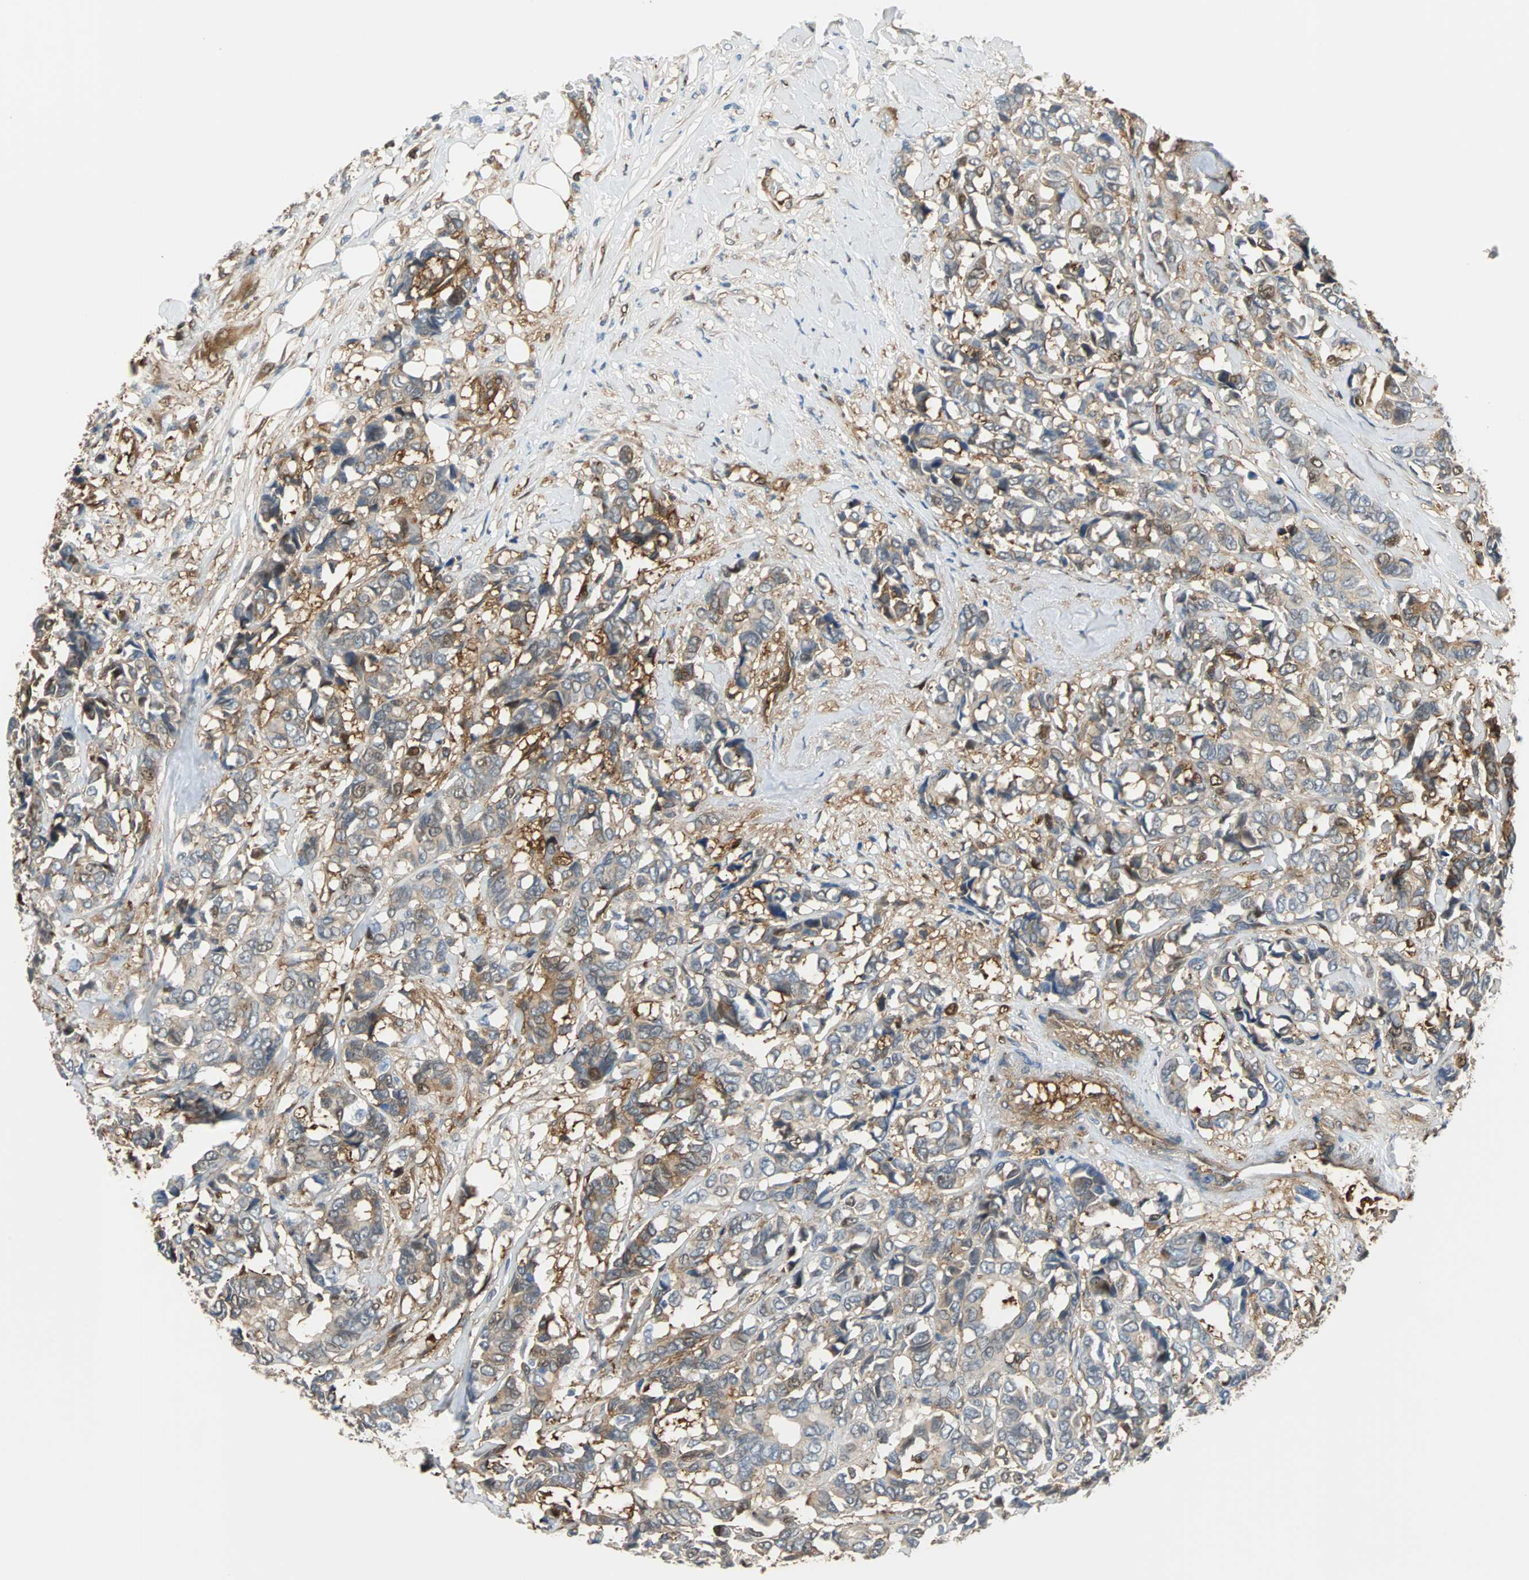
{"staining": {"intensity": "moderate", "quantity": ">75%", "location": "cytoplasmic/membranous"}, "tissue": "breast cancer", "cell_type": "Tumor cells", "image_type": "cancer", "snomed": [{"axis": "morphology", "description": "Duct carcinoma"}, {"axis": "topography", "description": "Breast"}], "caption": "An IHC image of tumor tissue is shown. Protein staining in brown shows moderate cytoplasmic/membranous positivity in intraductal carcinoma (breast) within tumor cells. (IHC, brightfield microscopy, high magnification).", "gene": "RELA", "patient": {"sex": "female", "age": 87}}